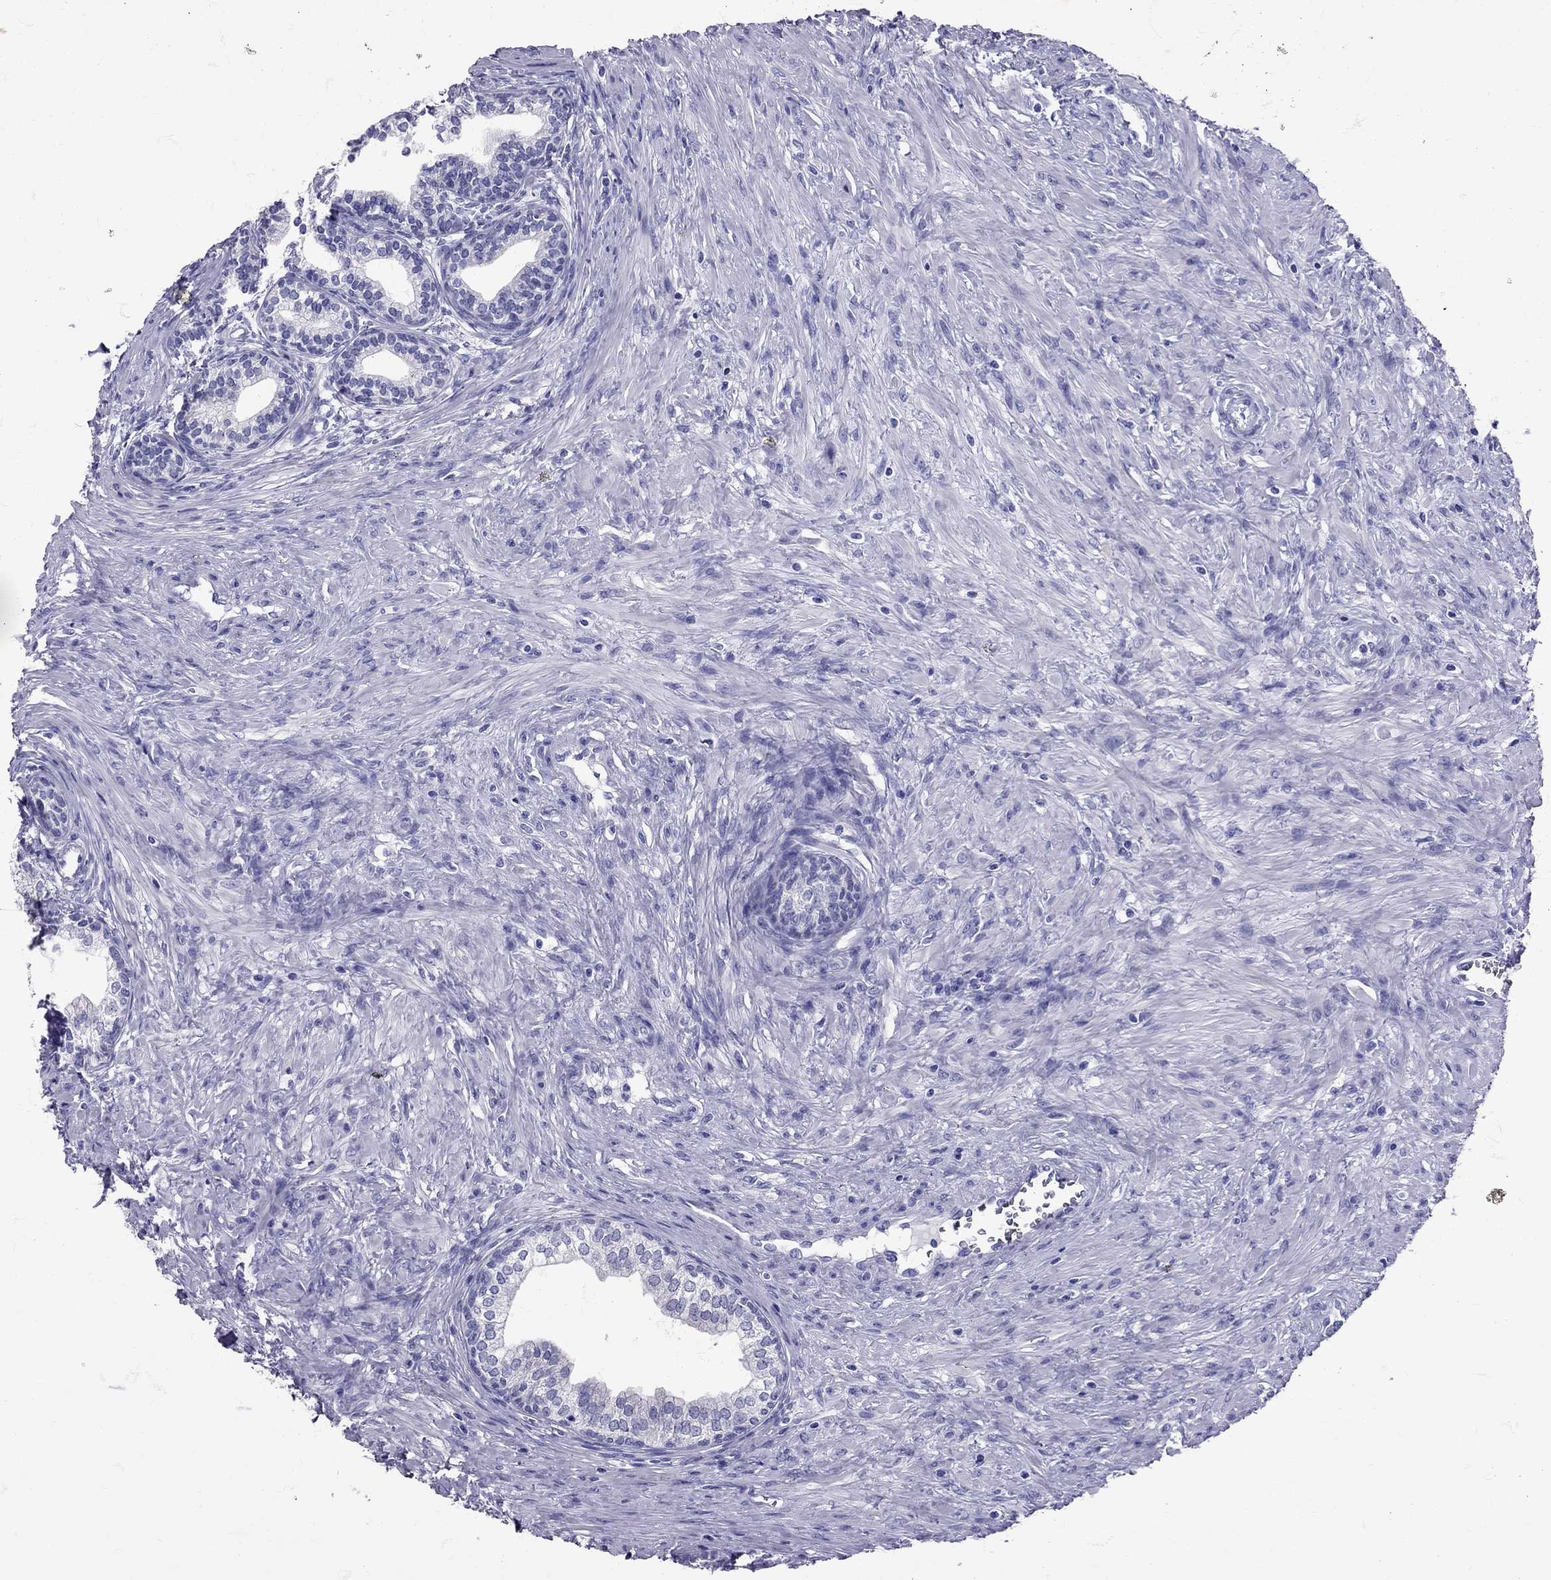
{"staining": {"intensity": "negative", "quantity": "none", "location": "none"}, "tissue": "prostate", "cell_type": "Glandular cells", "image_type": "normal", "snomed": [{"axis": "morphology", "description": "Normal tissue, NOS"}, {"axis": "topography", "description": "Prostate"}], "caption": "Glandular cells are negative for brown protein staining in unremarkable prostate. (Brightfield microscopy of DAB (3,3'-diaminobenzidine) immunohistochemistry (IHC) at high magnification).", "gene": "TBR1", "patient": {"sex": "male", "age": 65}}